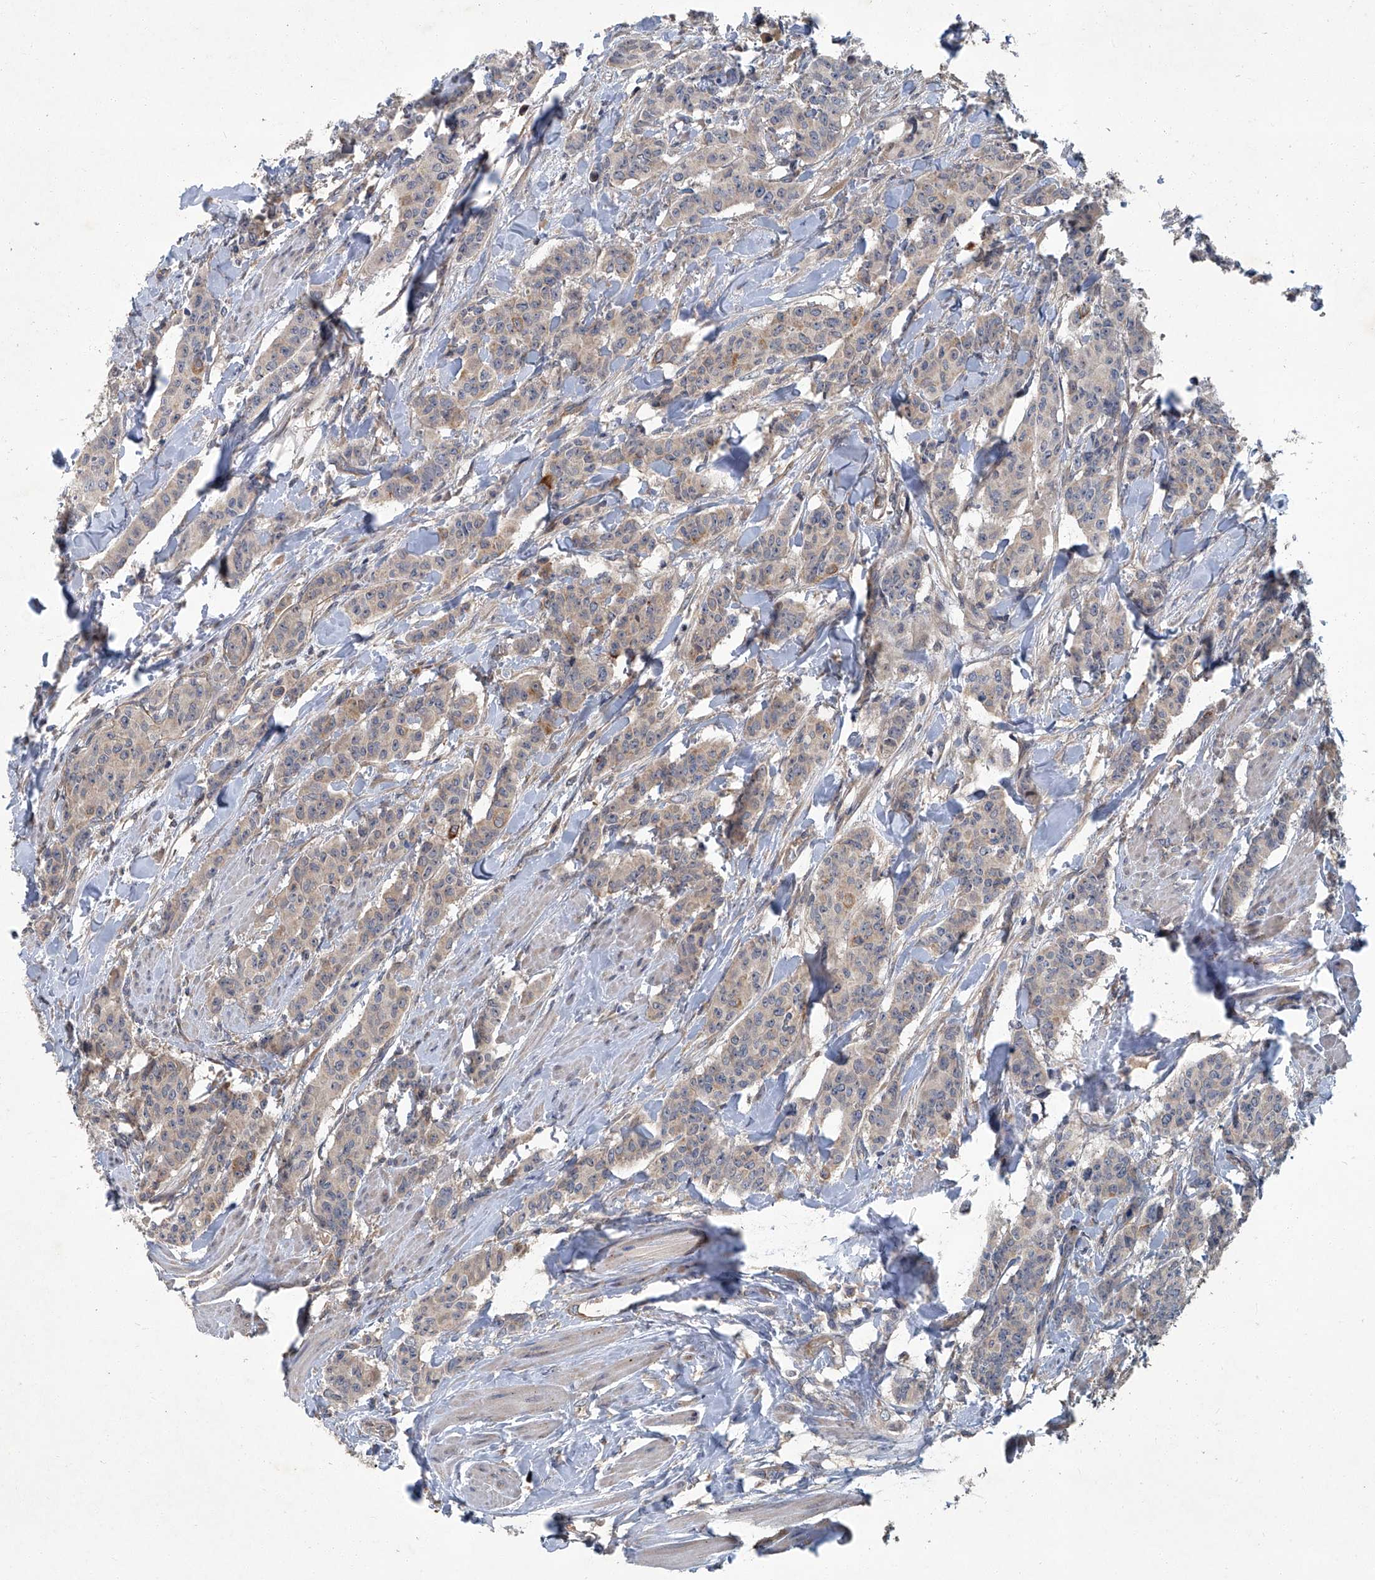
{"staining": {"intensity": "weak", "quantity": "25%-75%", "location": "cytoplasmic/membranous"}, "tissue": "breast cancer", "cell_type": "Tumor cells", "image_type": "cancer", "snomed": [{"axis": "morphology", "description": "Duct carcinoma"}, {"axis": "topography", "description": "Breast"}], "caption": "High-magnification brightfield microscopy of breast invasive ductal carcinoma stained with DAB (3,3'-diaminobenzidine) (brown) and counterstained with hematoxylin (blue). tumor cells exhibit weak cytoplasmic/membranous positivity is present in approximately25%-75% of cells.", "gene": "ANKRD34A", "patient": {"sex": "female", "age": 40}}